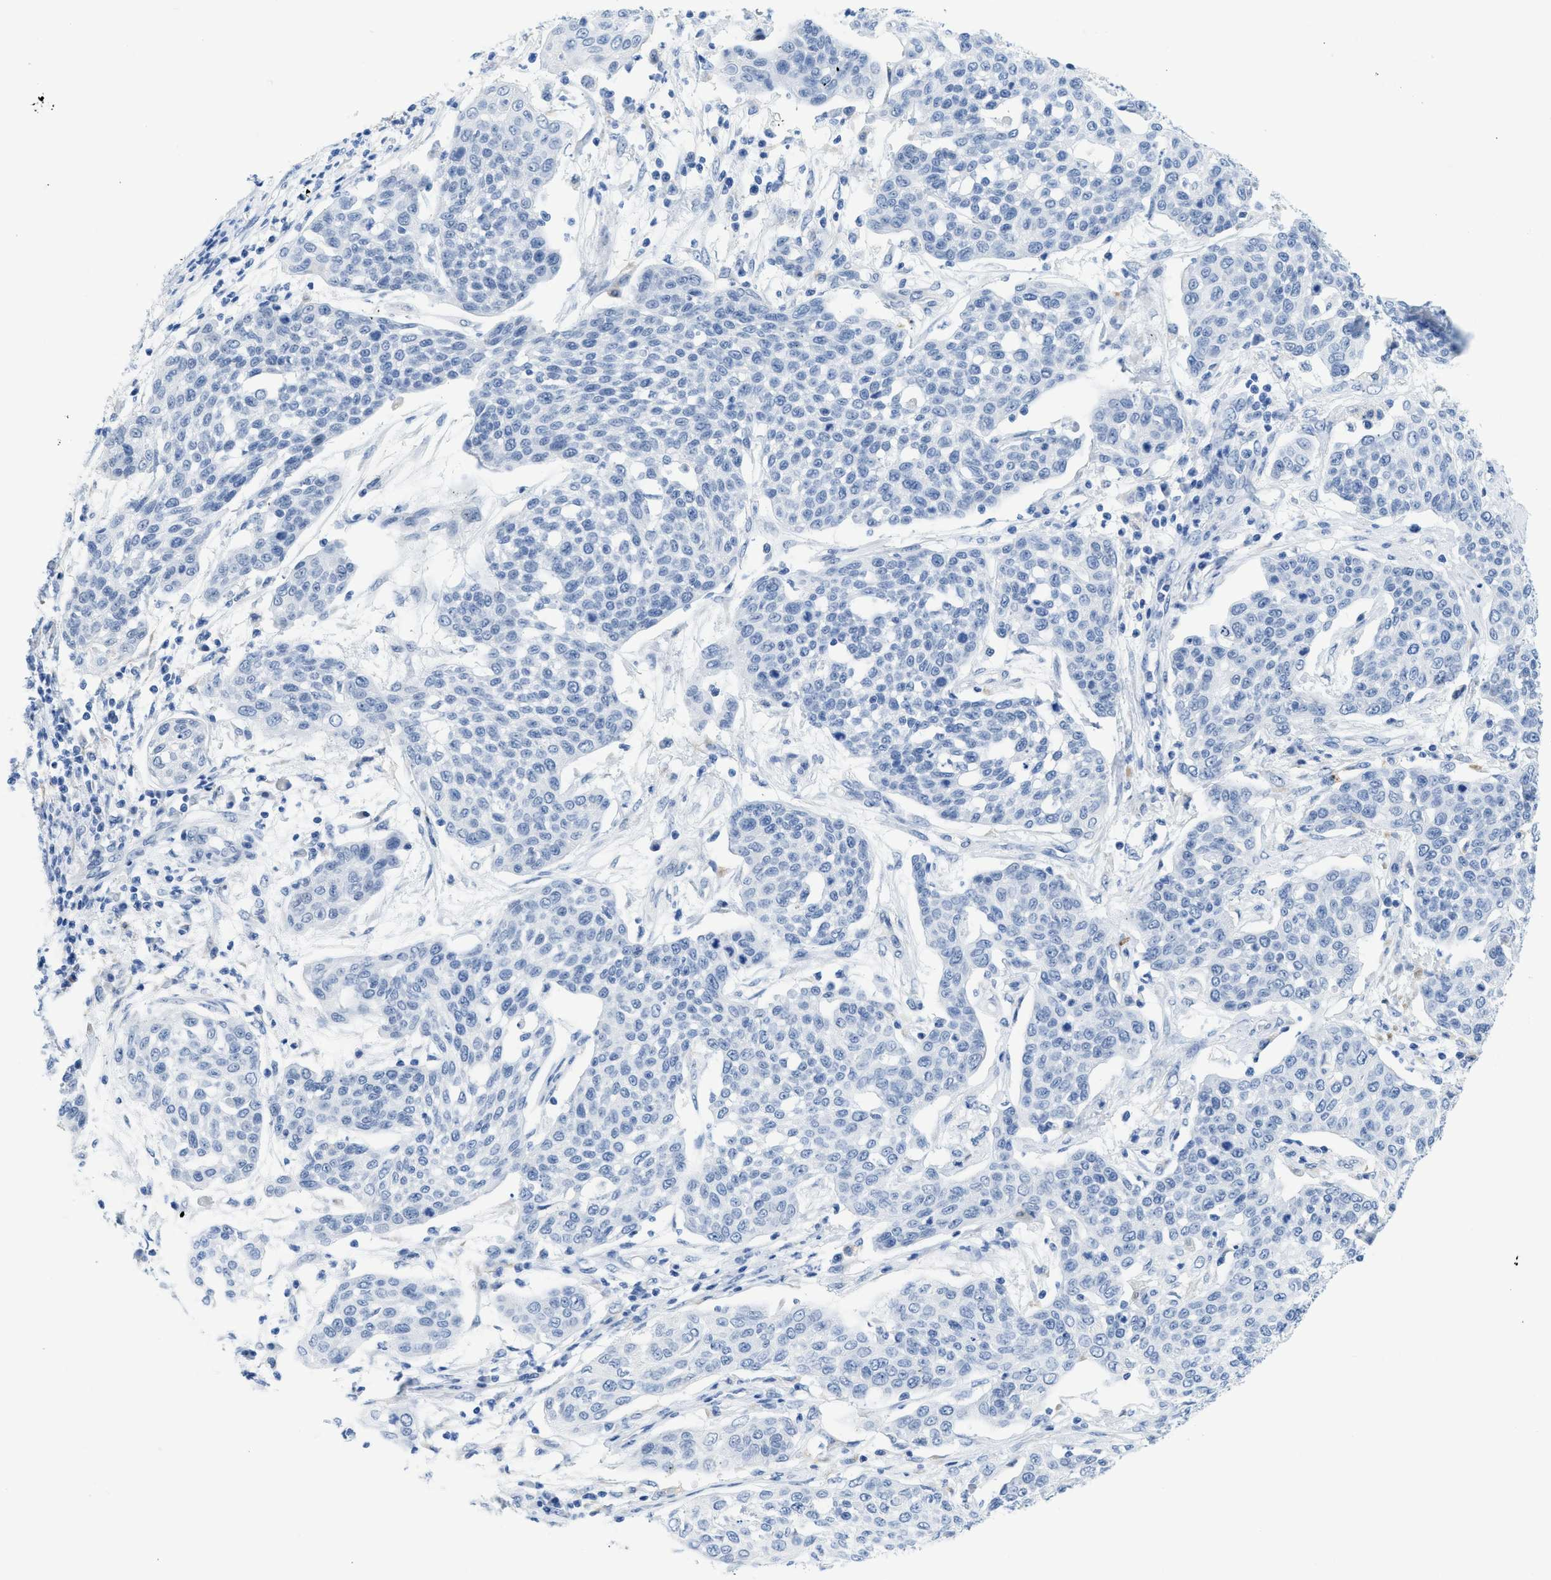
{"staining": {"intensity": "negative", "quantity": "none", "location": "none"}, "tissue": "cervical cancer", "cell_type": "Tumor cells", "image_type": "cancer", "snomed": [{"axis": "morphology", "description": "Squamous cell carcinoma, NOS"}, {"axis": "topography", "description": "Cervix"}], "caption": "This is an immunohistochemistry (IHC) image of cervical cancer. There is no expression in tumor cells.", "gene": "WDR4", "patient": {"sex": "female", "age": 34}}